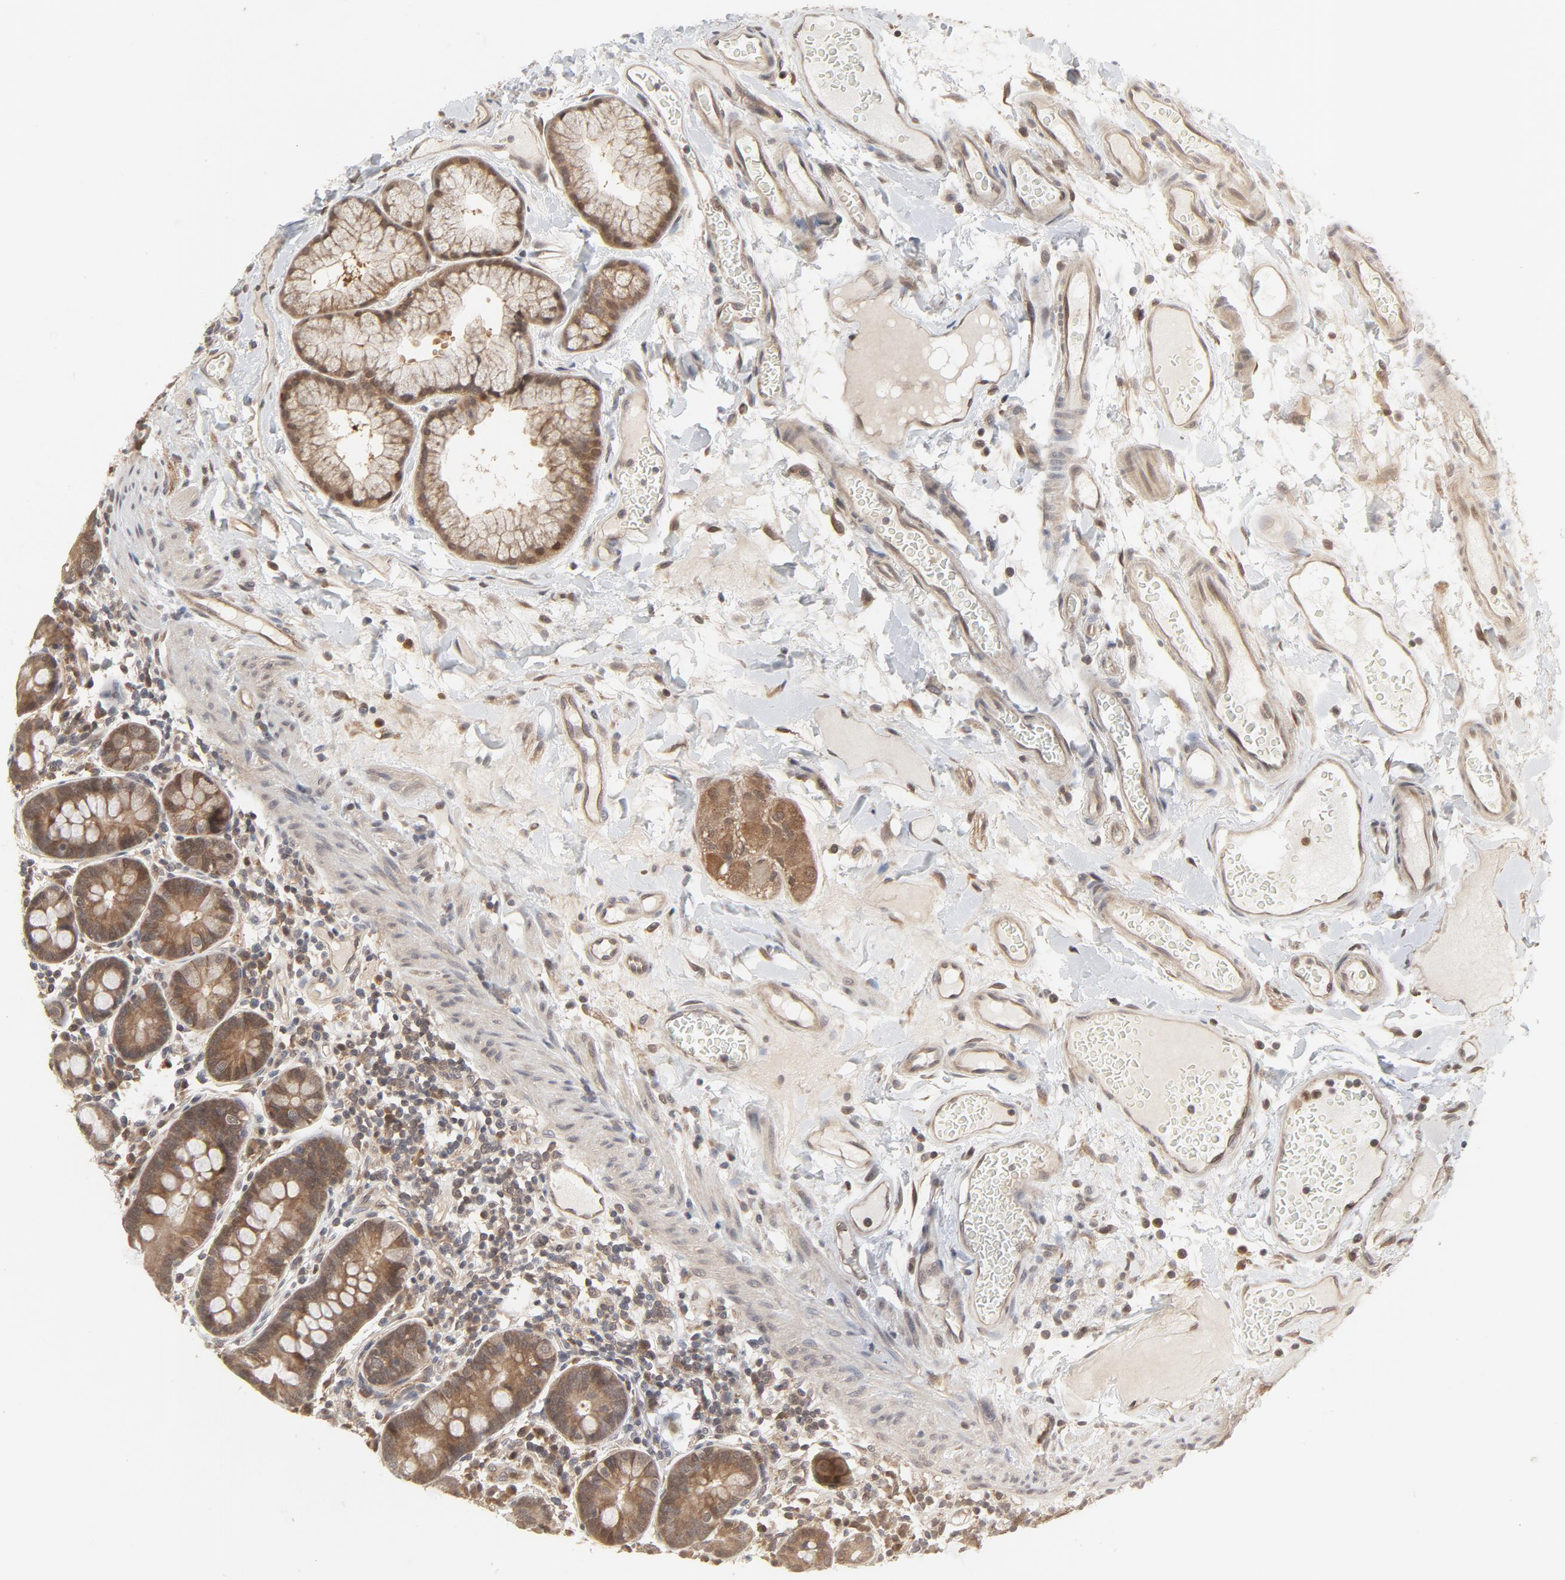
{"staining": {"intensity": "moderate", "quantity": "25%-75%", "location": "cytoplasmic/membranous,nuclear"}, "tissue": "duodenum", "cell_type": "Glandular cells", "image_type": "normal", "snomed": [{"axis": "morphology", "description": "Normal tissue, NOS"}, {"axis": "topography", "description": "Duodenum"}], "caption": "The histopathology image demonstrates immunohistochemical staining of benign duodenum. There is moderate cytoplasmic/membranous,nuclear positivity is appreciated in approximately 25%-75% of glandular cells. The staining is performed using DAB brown chromogen to label protein expression. The nuclei are counter-stained blue using hematoxylin.", "gene": "NEDD8", "patient": {"sex": "male", "age": 50}}